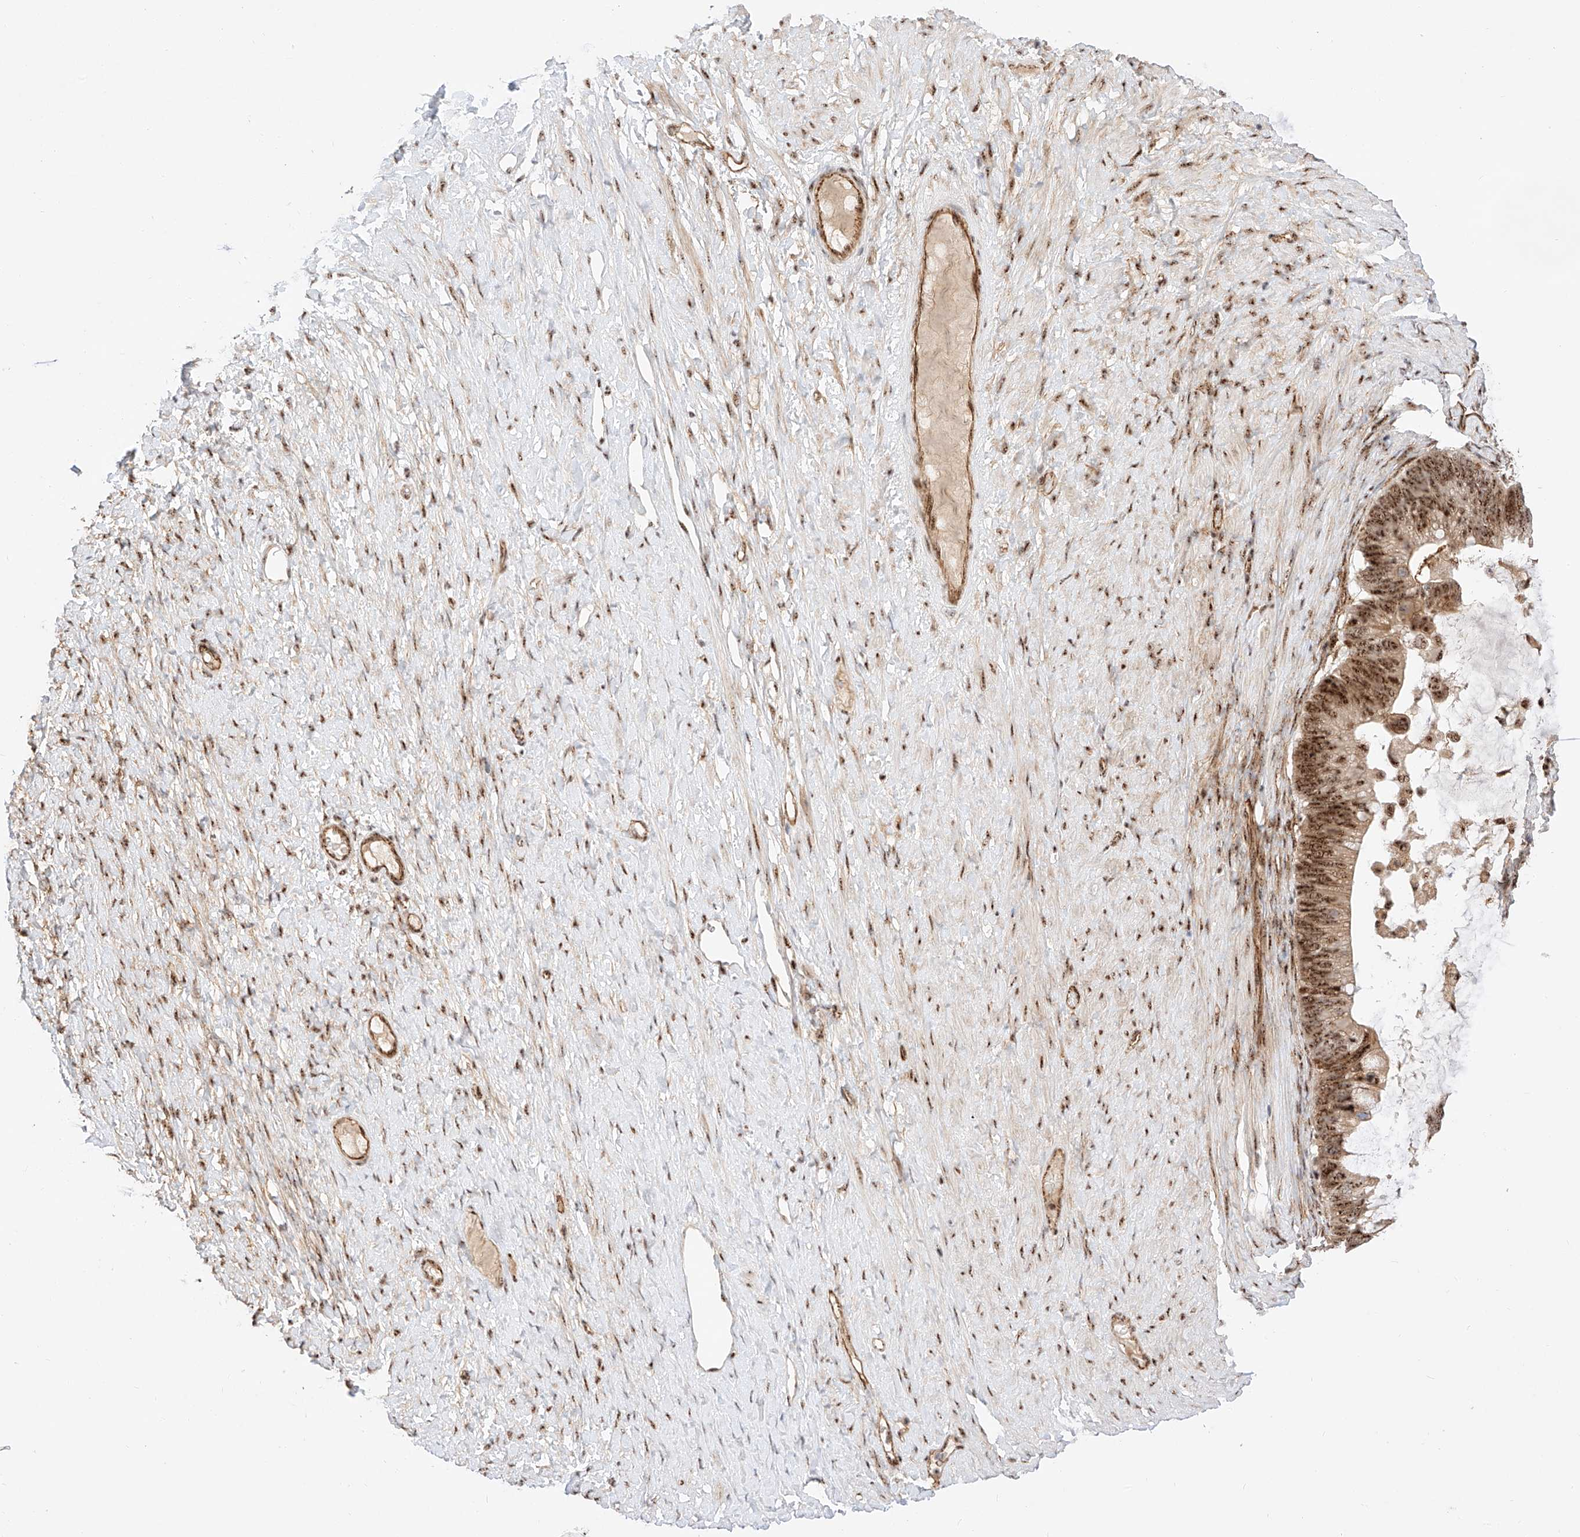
{"staining": {"intensity": "moderate", "quantity": ">75%", "location": "cytoplasmic/membranous,nuclear"}, "tissue": "ovarian cancer", "cell_type": "Tumor cells", "image_type": "cancer", "snomed": [{"axis": "morphology", "description": "Cystadenocarcinoma, mucinous, NOS"}, {"axis": "topography", "description": "Ovary"}], "caption": "Moderate cytoplasmic/membranous and nuclear expression is seen in about >75% of tumor cells in ovarian mucinous cystadenocarcinoma.", "gene": "ATXN7L2", "patient": {"sex": "female", "age": 61}}